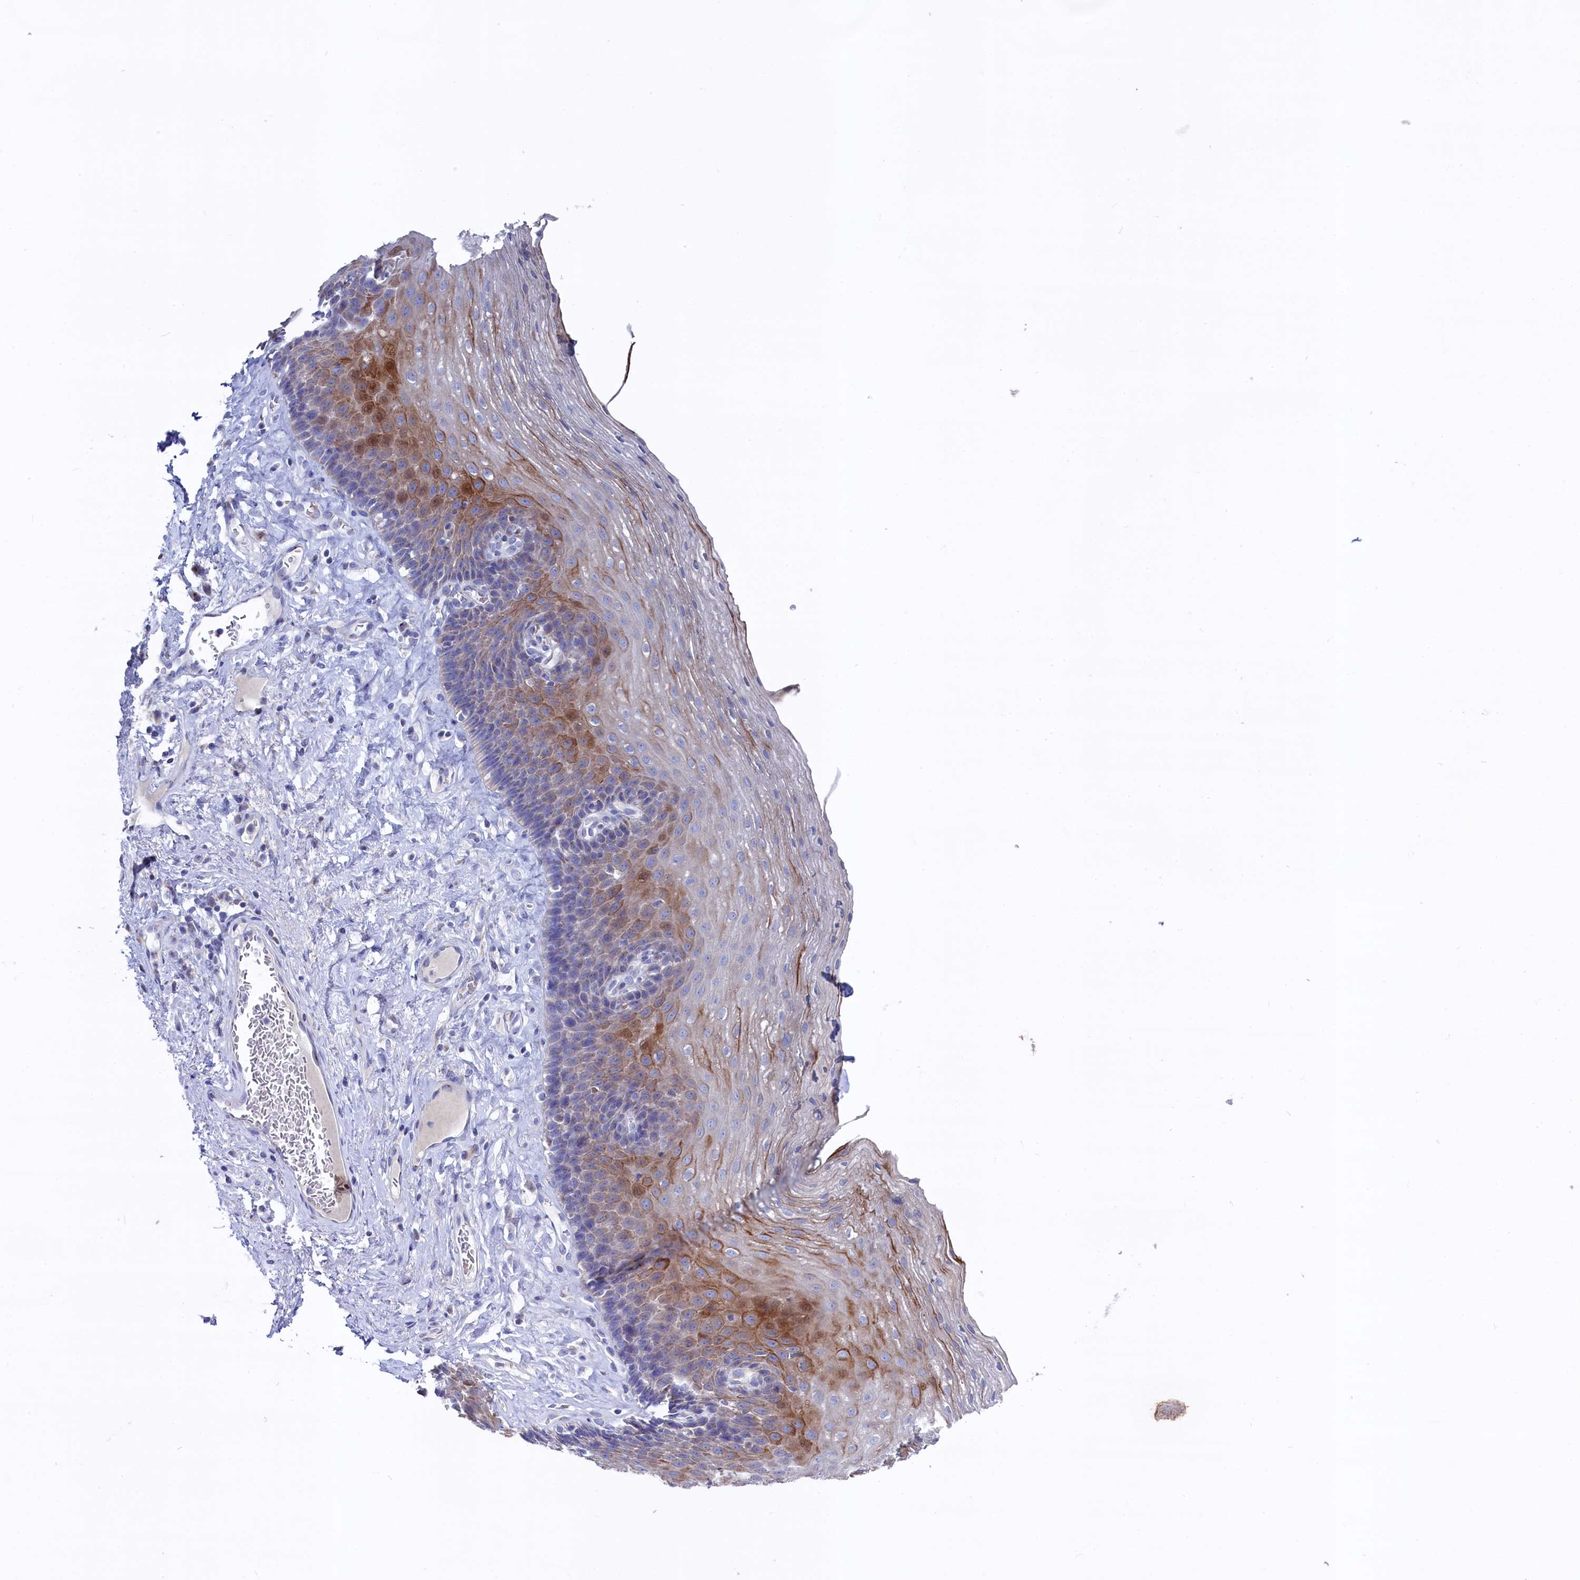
{"staining": {"intensity": "strong", "quantity": "25%-75%", "location": "cytoplasmic/membranous"}, "tissue": "esophagus", "cell_type": "Squamous epithelial cells", "image_type": "normal", "snomed": [{"axis": "morphology", "description": "Normal tissue, NOS"}, {"axis": "topography", "description": "Esophagus"}], "caption": "A brown stain highlights strong cytoplasmic/membranous positivity of a protein in squamous epithelial cells of benign human esophagus. Using DAB (3,3'-diaminobenzidine) (brown) and hematoxylin (blue) stains, captured at high magnification using brightfield microscopy.", "gene": "GPR108", "patient": {"sex": "female", "age": 66}}